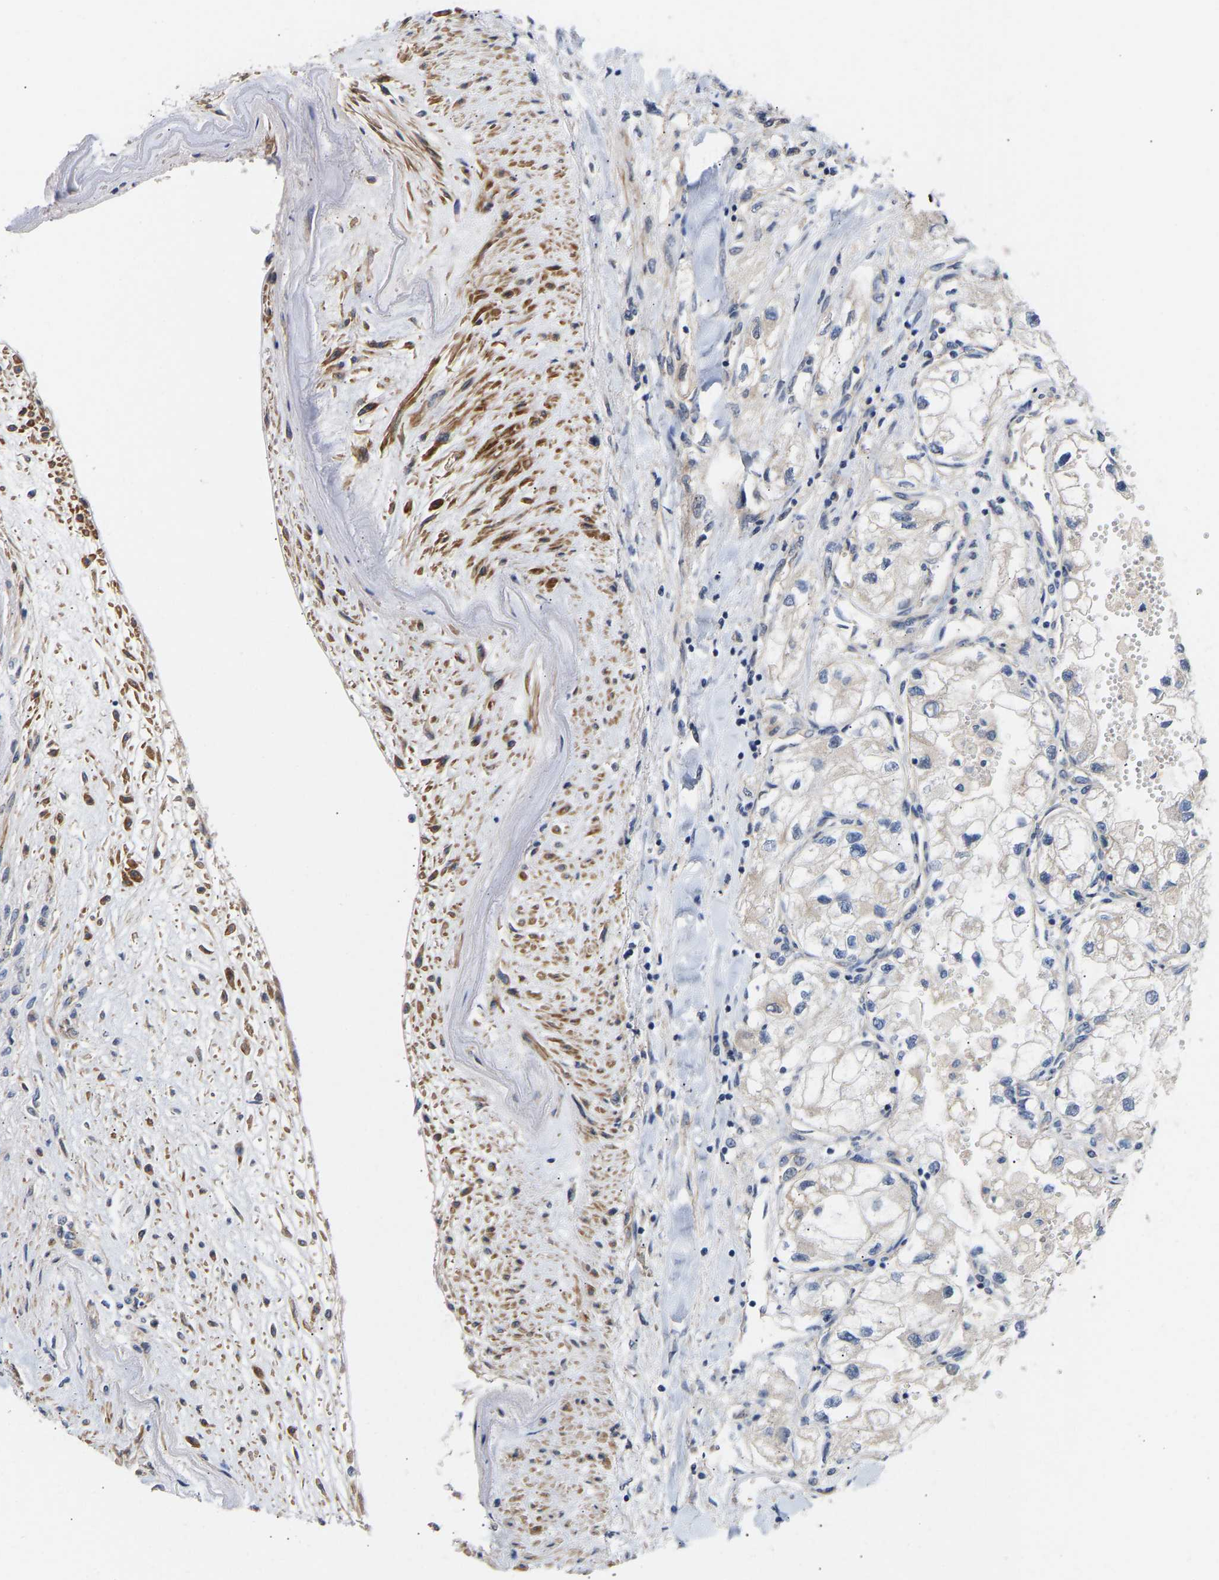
{"staining": {"intensity": "negative", "quantity": "none", "location": "none"}, "tissue": "renal cancer", "cell_type": "Tumor cells", "image_type": "cancer", "snomed": [{"axis": "morphology", "description": "Adenocarcinoma, NOS"}, {"axis": "topography", "description": "Kidney"}], "caption": "A high-resolution histopathology image shows IHC staining of renal cancer (adenocarcinoma), which exhibits no significant staining in tumor cells.", "gene": "KASH5", "patient": {"sex": "female", "age": 70}}